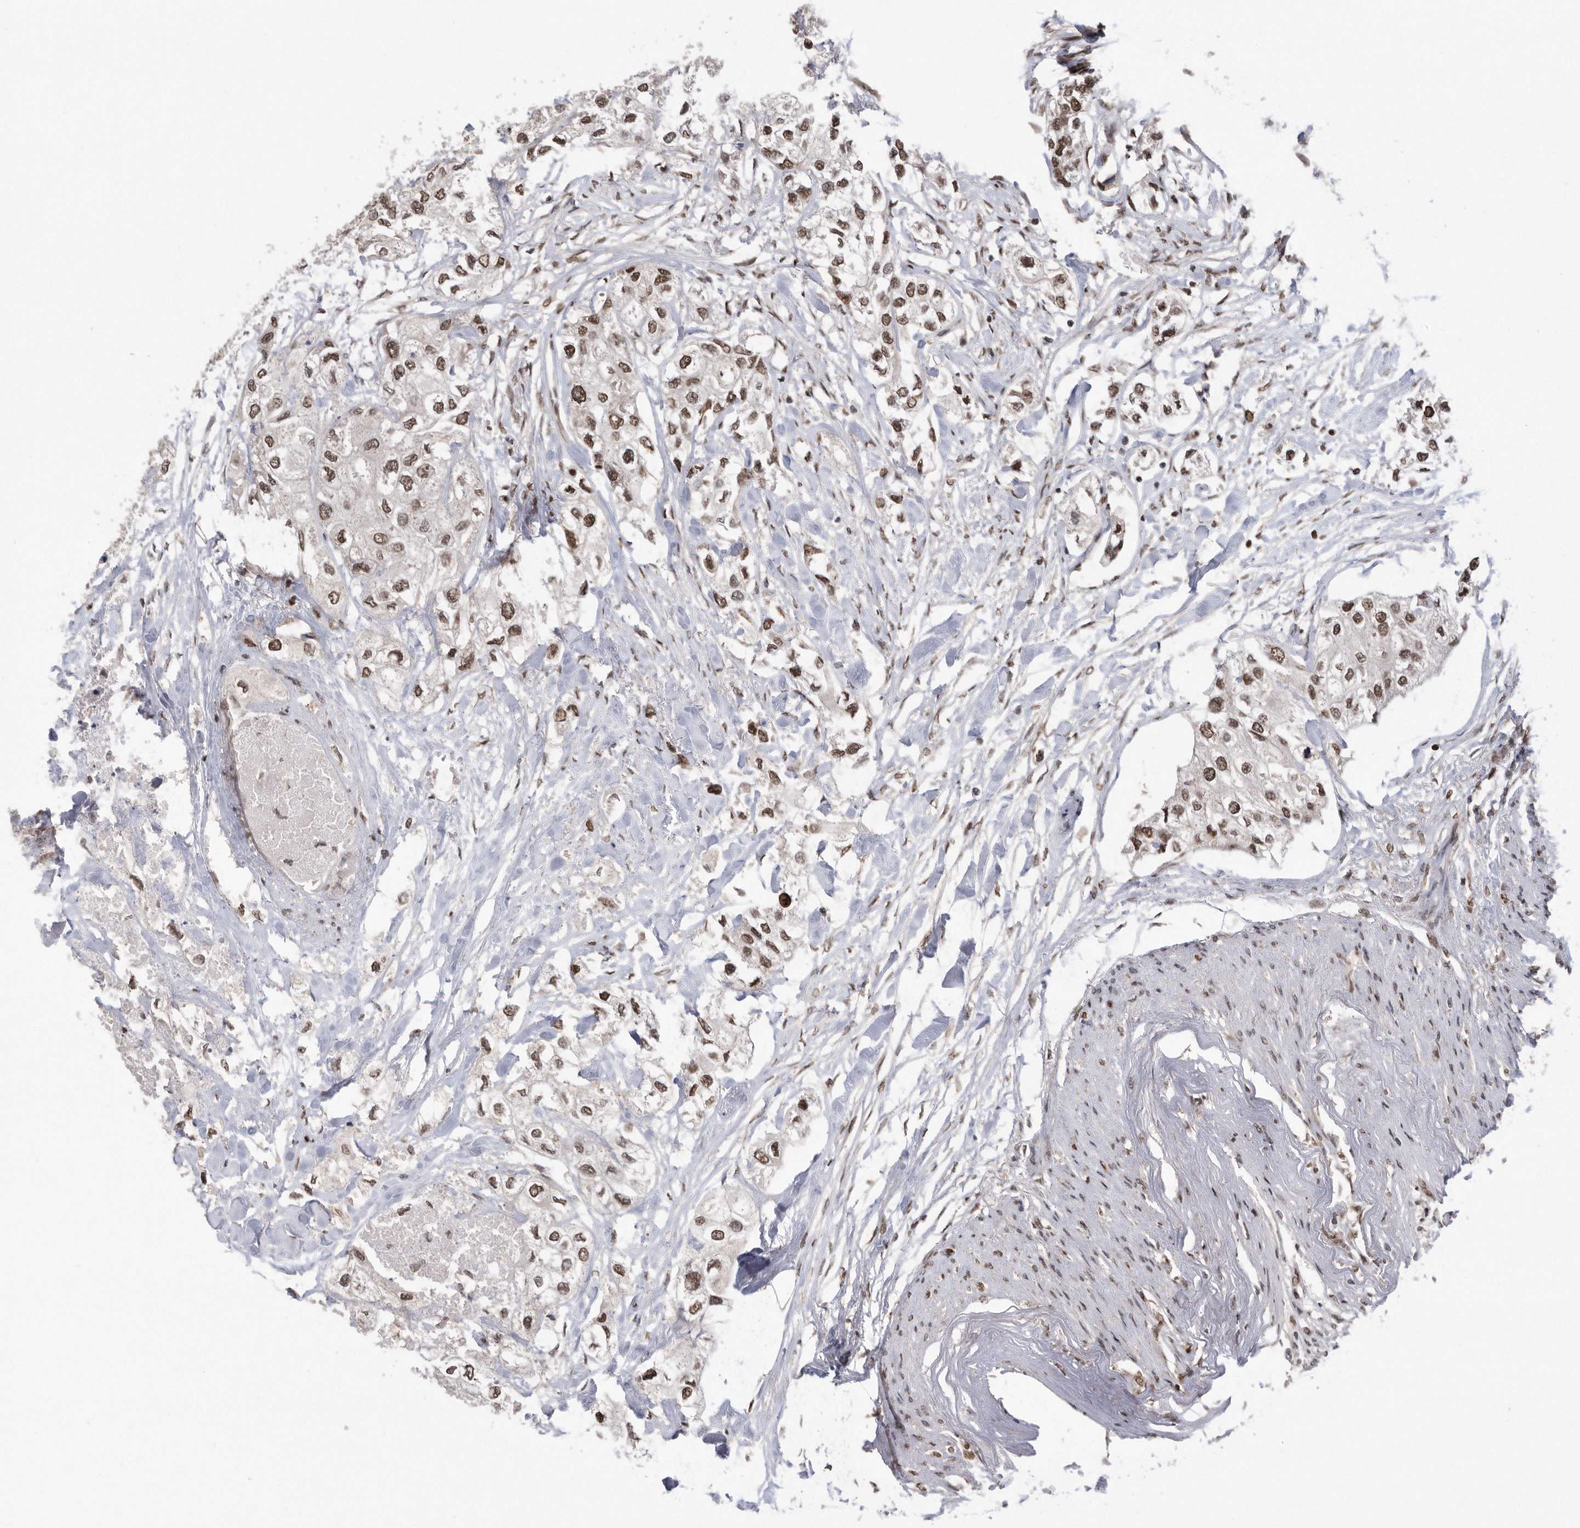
{"staining": {"intensity": "moderate", "quantity": ">75%", "location": "nuclear"}, "tissue": "urothelial cancer", "cell_type": "Tumor cells", "image_type": "cancer", "snomed": [{"axis": "morphology", "description": "Urothelial carcinoma, High grade"}, {"axis": "topography", "description": "Urinary bladder"}], "caption": "Brown immunohistochemical staining in urothelial carcinoma (high-grade) reveals moderate nuclear staining in about >75% of tumor cells. Immunohistochemistry (ihc) stains the protein in brown and the nuclei are stained blue.", "gene": "TDRD3", "patient": {"sex": "male", "age": 64}}